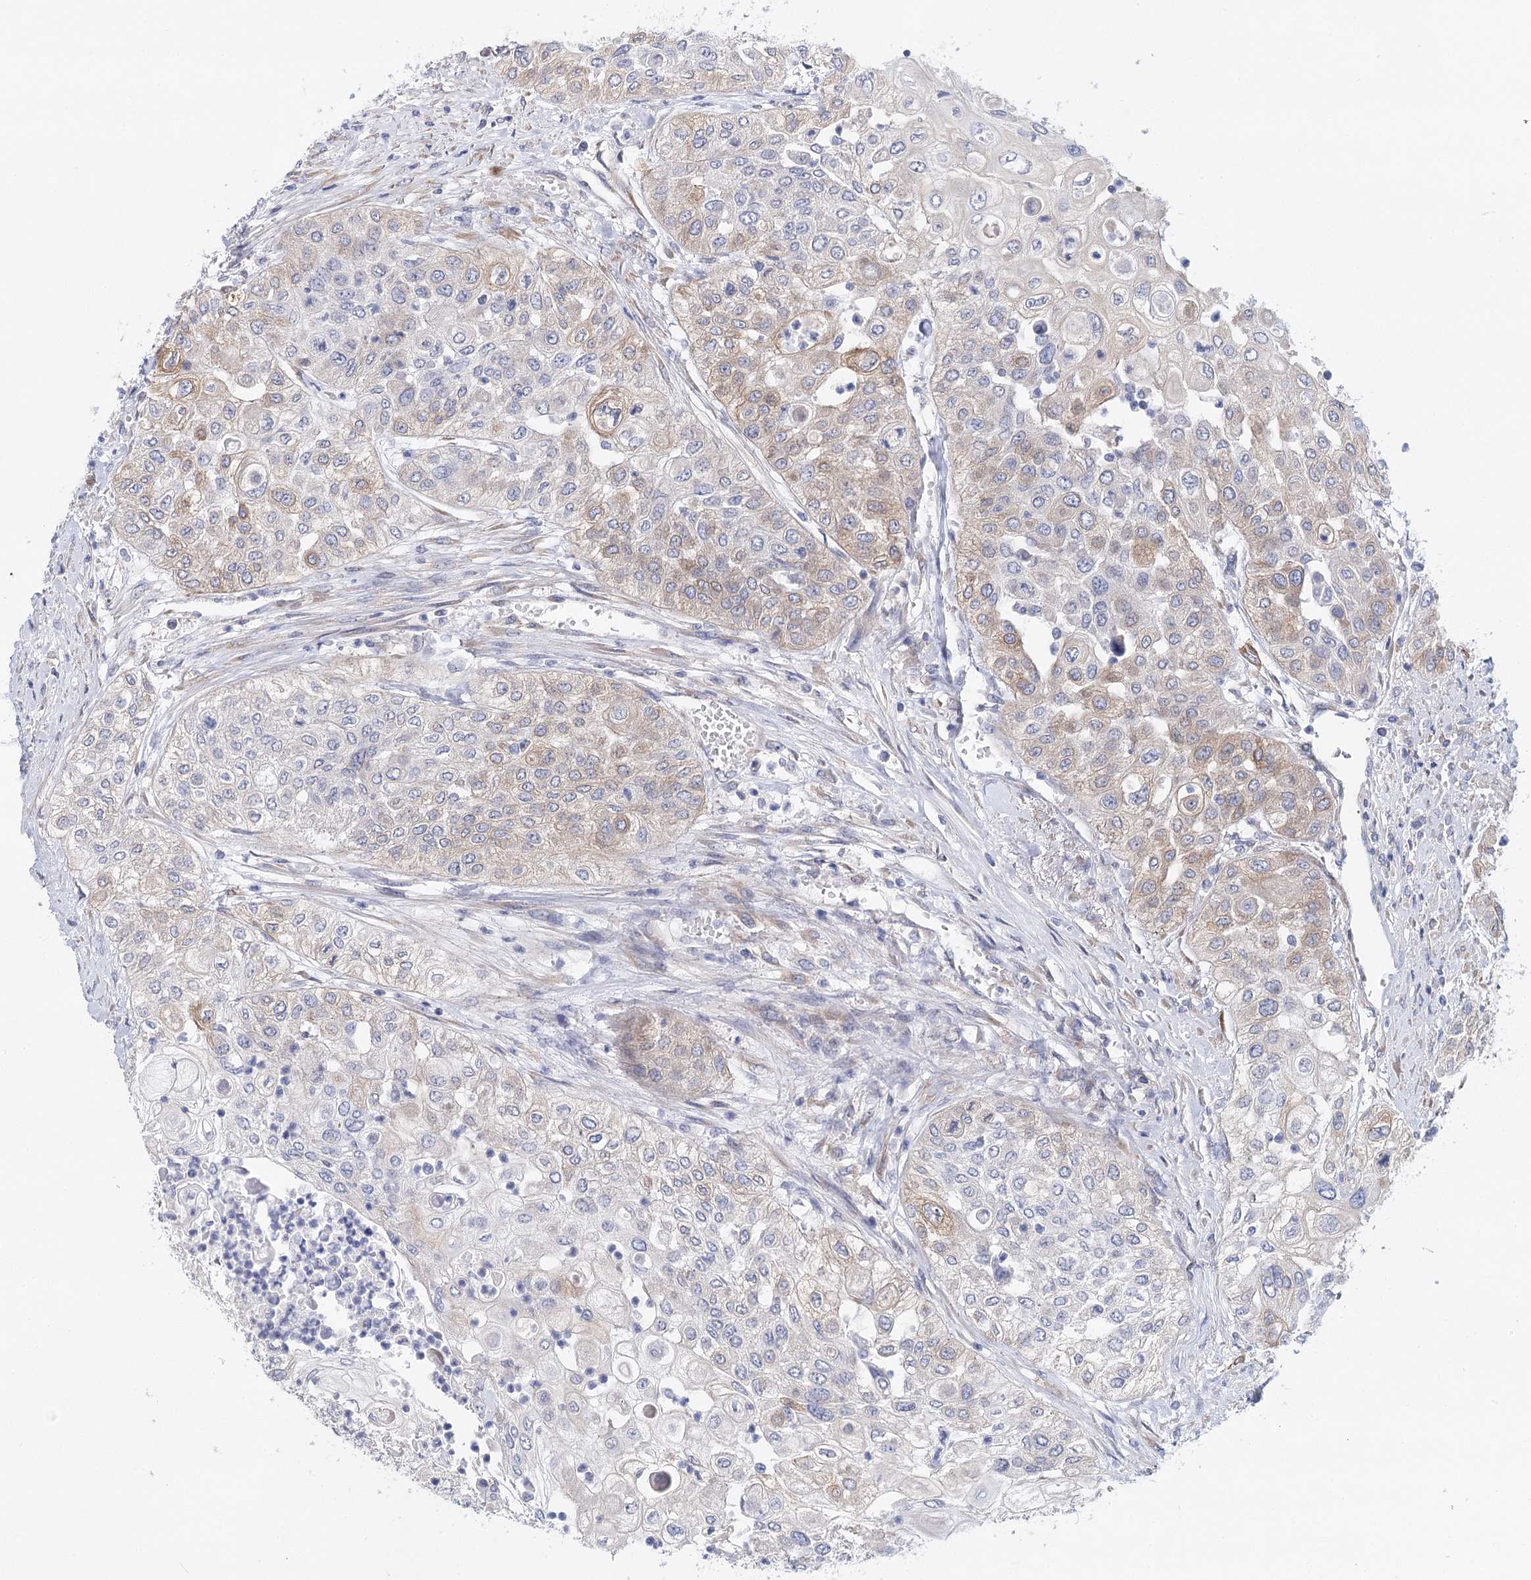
{"staining": {"intensity": "weak", "quantity": "<25%", "location": "cytoplasmic/membranous"}, "tissue": "urothelial cancer", "cell_type": "Tumor cells", "image_type": "cancer", "snomed": [{"axis": "morphology", "description": "Urothelial carcinoma, High grade"}, {"axis": "topography", "description": "Urinary bladder"}], "caption": "The histopathology image displays no staining of tumor cells in urothelial cancer. (DAB (3,3'-diaminobenzidine) IHC, high magnification).", "gene": "TEX12", "patient": {"sex": "female", "age": 79}}